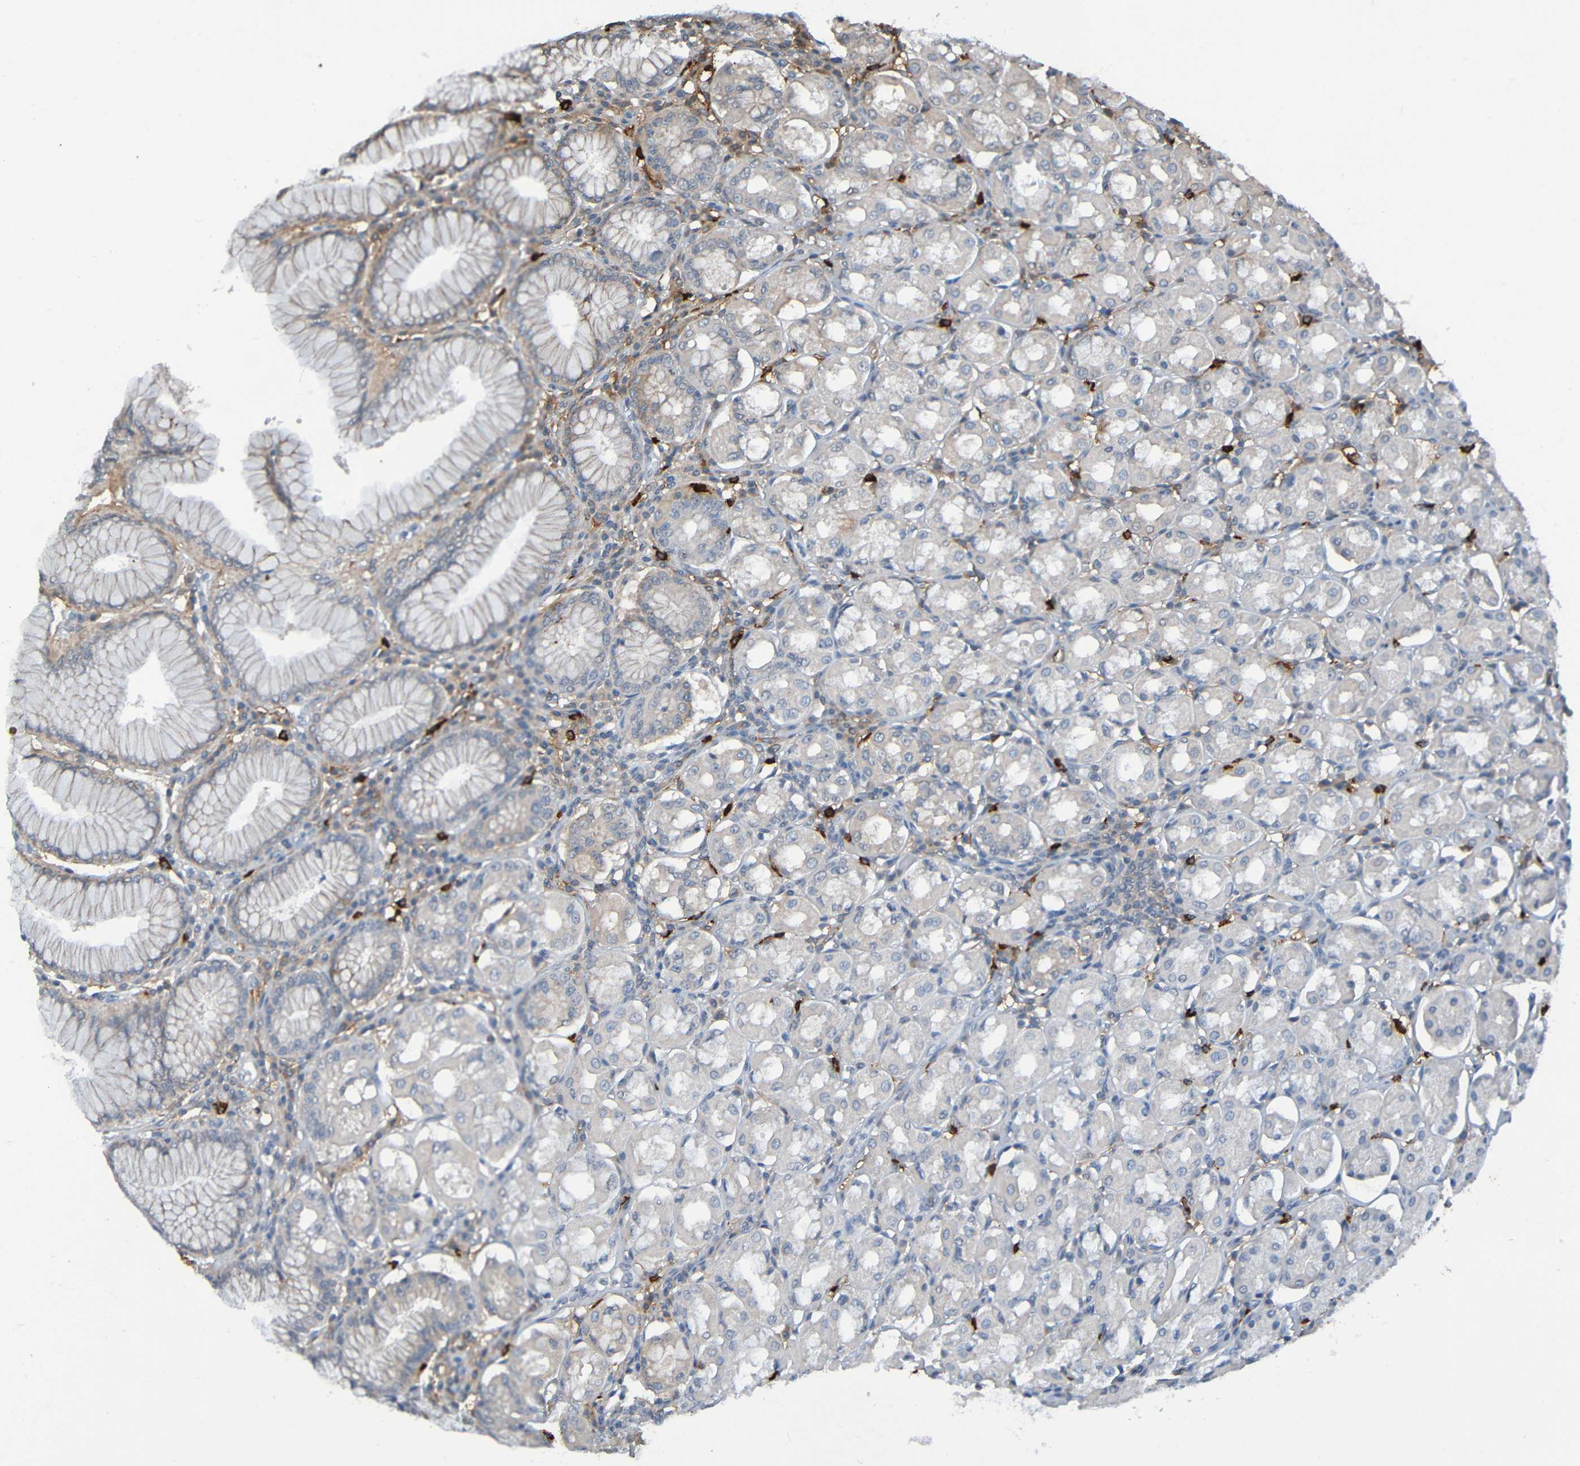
{"staining": {"intensity": "weak", "quantity": "25%-75%", "location": "cytoplasmic/membranous"}, "tissue": "stomach", "cell_type": "Glandular cells", "image_type": "normal", "snomed": [{"axis": "morphology", "description": "Normal tissue, NOS"}, {"axis": "topography", "description": "Stomach"}, {"axis": "topography", "description": "Stomach, lower"}], "caption": "DAB immunohistochemical staining of unremarkable human stomach demonstrates weak cytoplasmic/membranous protein expression in about 25%-75% of glandular cells.", "gene": "C3AR1", "patient": {"sex": "female", "age": 56}}